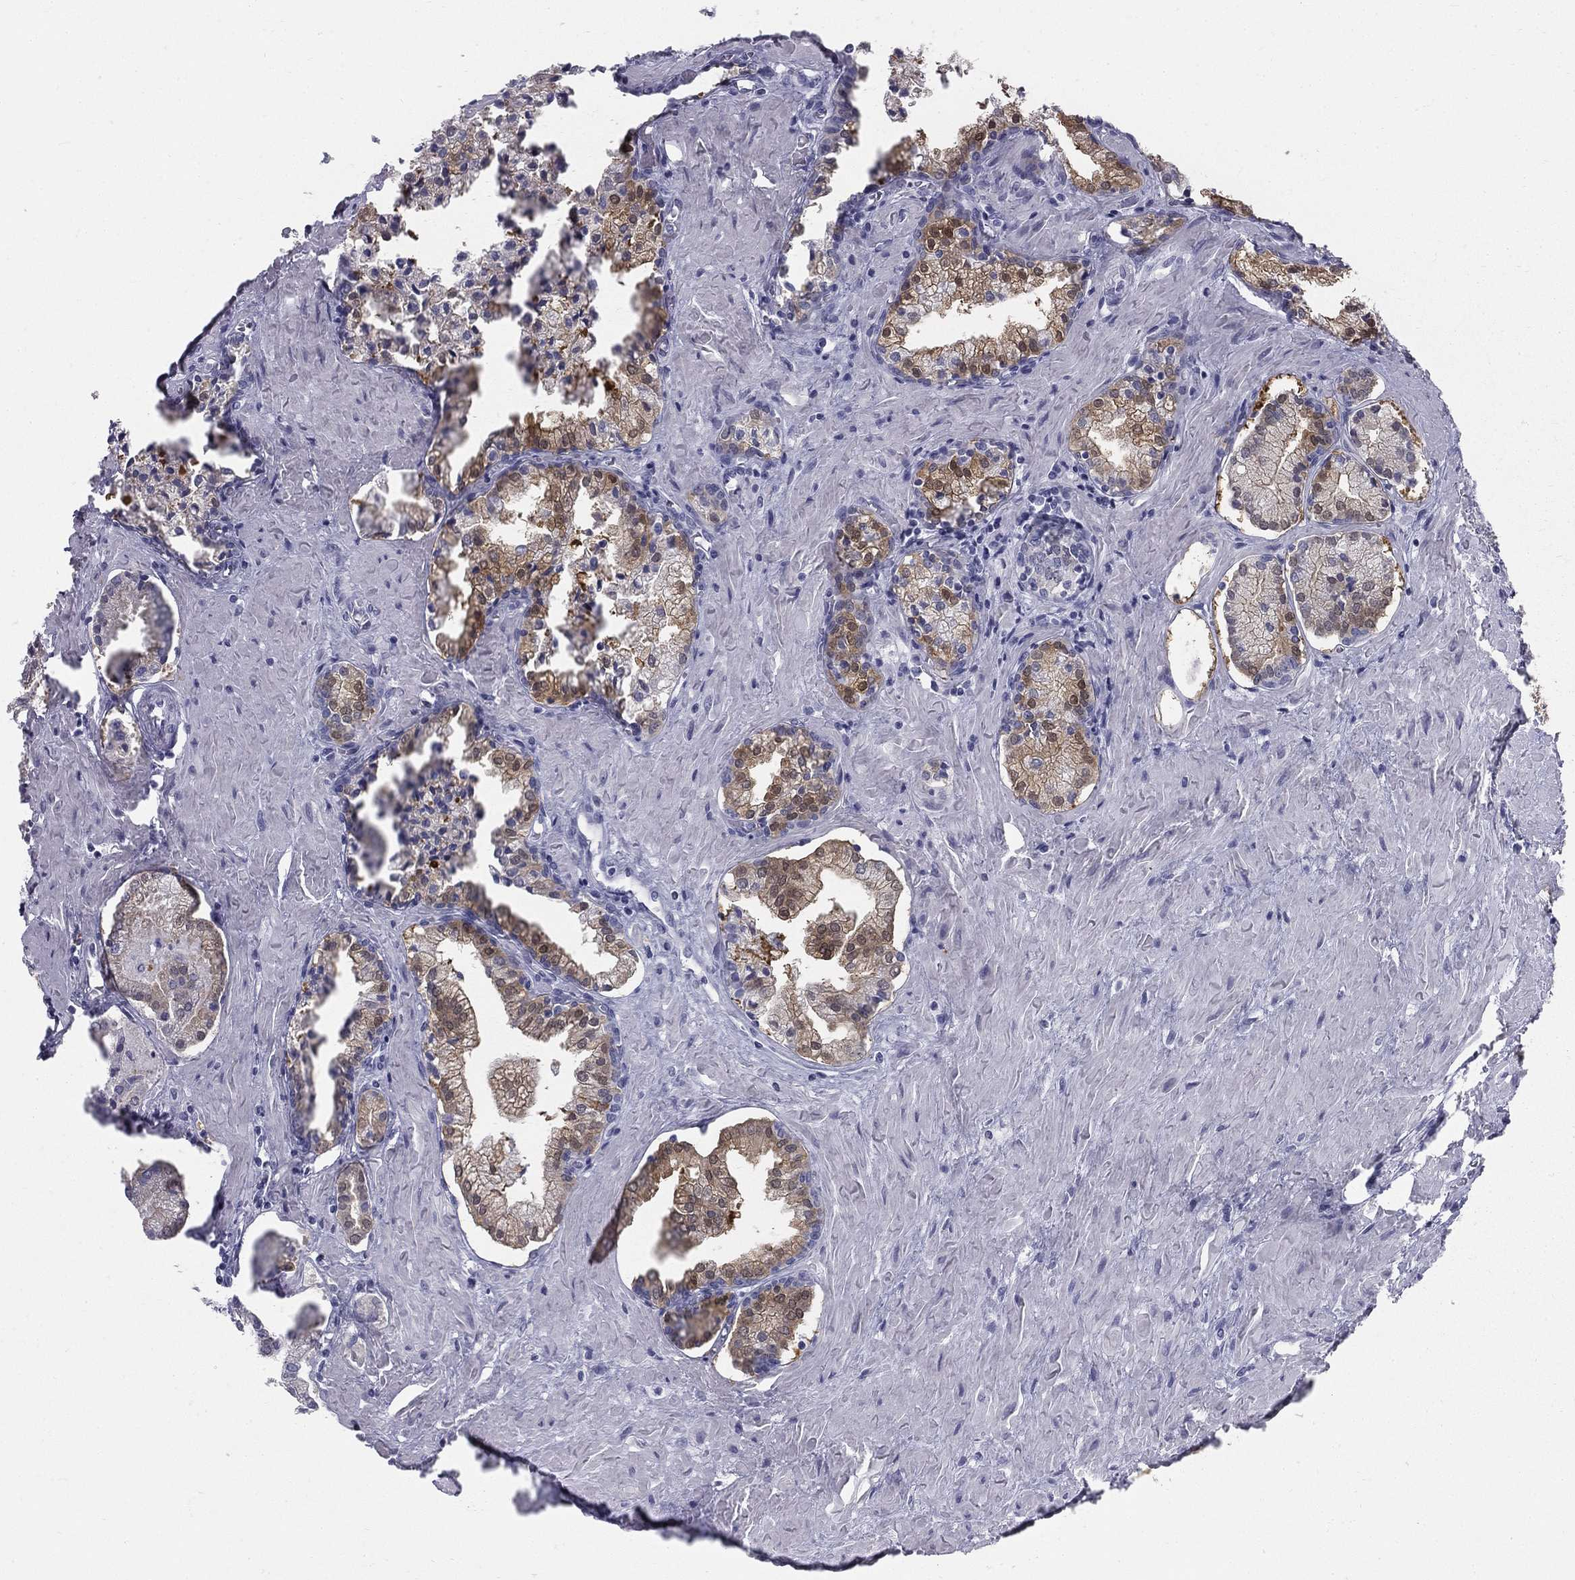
{"staining": {"intensity": "moderate", "quantity": "25%-75%", "location": "cytoplasmic/membranous"}, "tissue": "prostate cancer", "cell_type": "Tumor cells", "image_type": "cancer", "snomed": [{"axis": "morphology", "description": "Adenocarcinoma, NOS"}, {"axis": "topography", "description": "Prostate and seminal vesicle, NOS"}, {"axis": "topography", "description": "Prostate"}], "caption": "Immunohistochemical staining of human prostate cancer (adenocarcinoma) demonstrates medium levels of moderate cytoplasmic/membranous positivity in about 25%-75% of tumor cells. (DAB = brown stain, brightfield microscopy at high magnification).", "gene": "SULT2B1", "patient": {"sex": "male", "age": 44}}